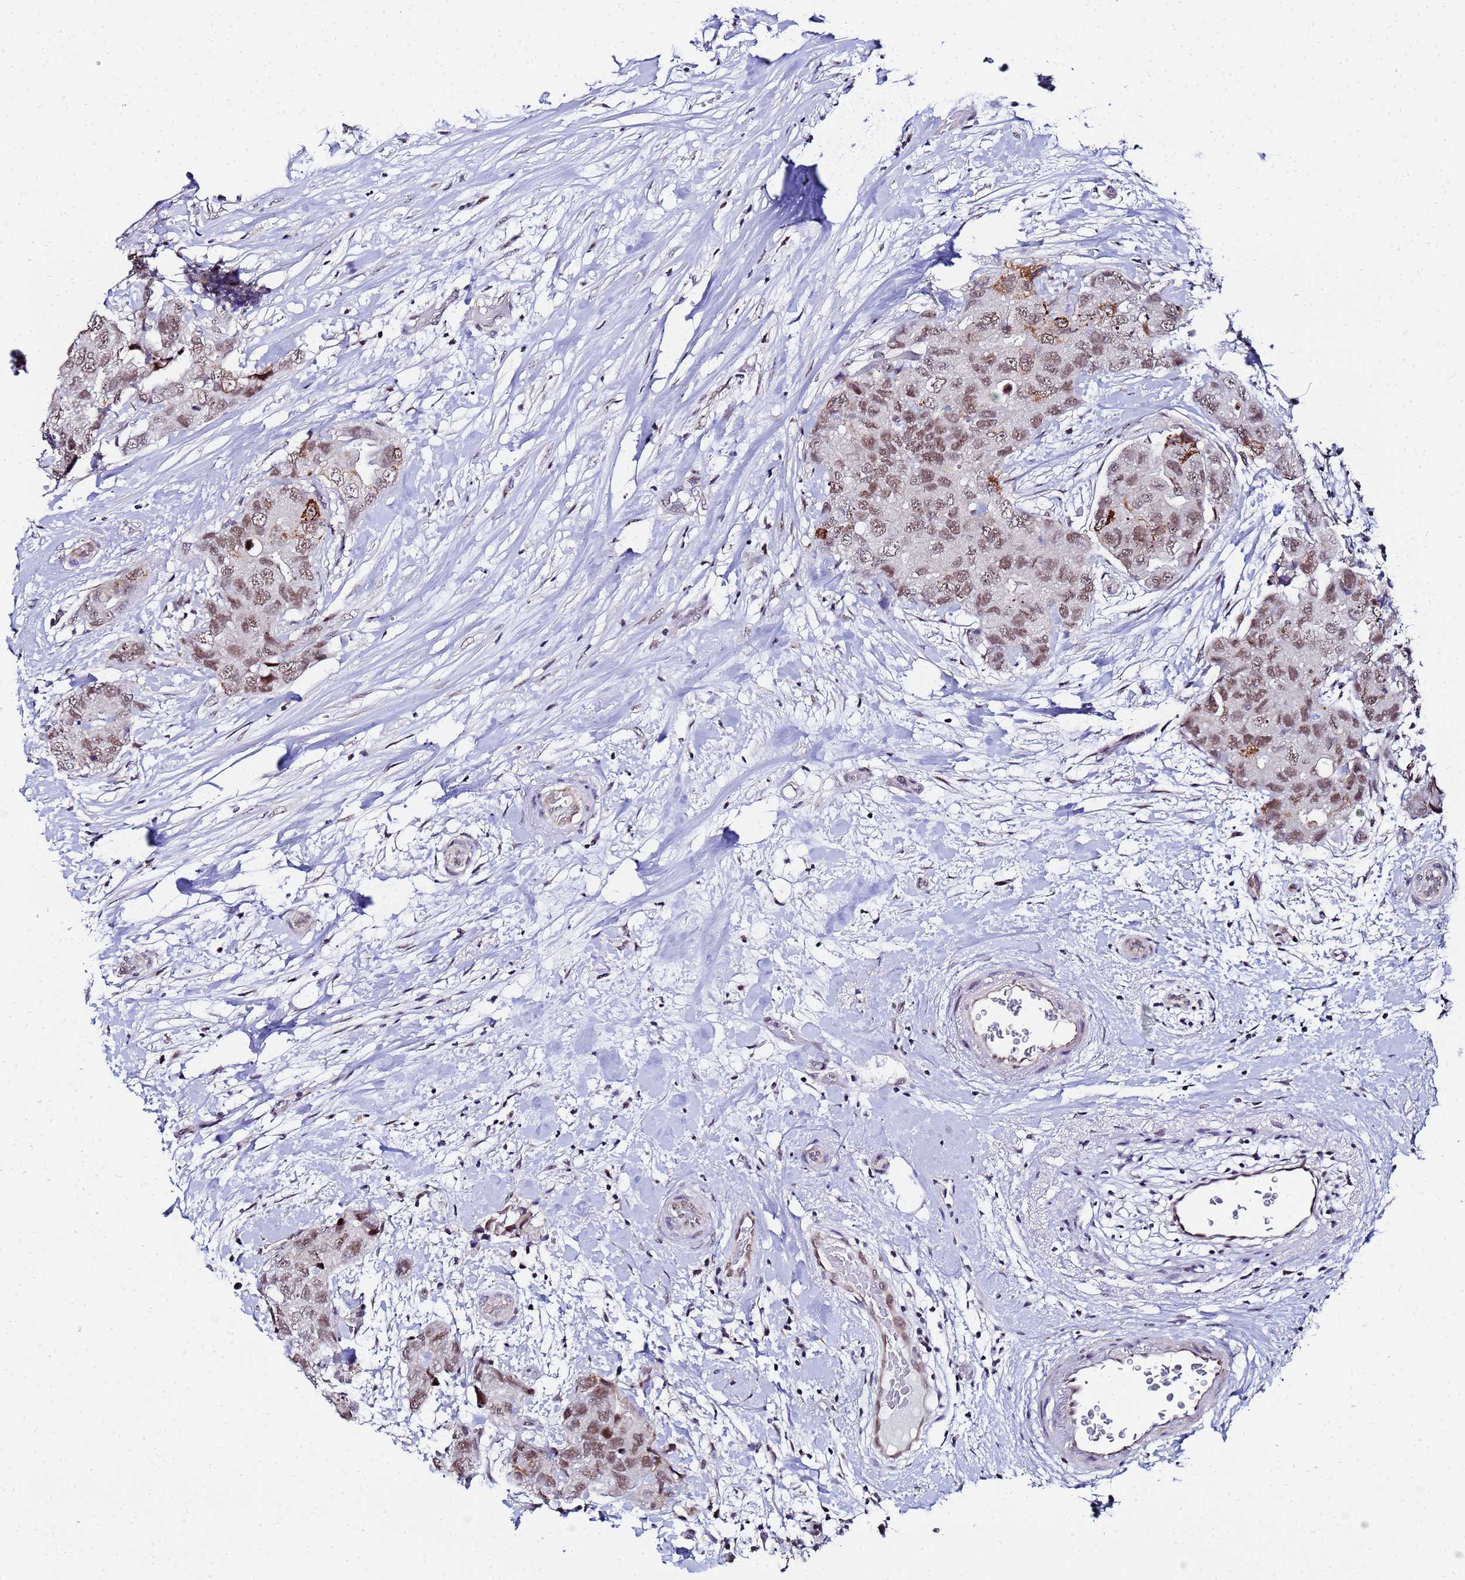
{"staining": {"intensity": "moderate", "quantity": ">75%", "location": "nuclear"}, "tissue": "breast cancer", "cell_type": "Tumor cells", "image_type": "cancer", "snomed": [{"axis": "morphology", "description": "Duct carcinoma"}, {"axis": "topography", "description": "Breast"}], "caption": "The immunohistochemical stain shows moderate nuclear staining in tumor cells of breast cancer (invasive ductal carcinoma) tissue.", "gene": "CKMT1A", "patient": {"sex": "female", "age": 62}}